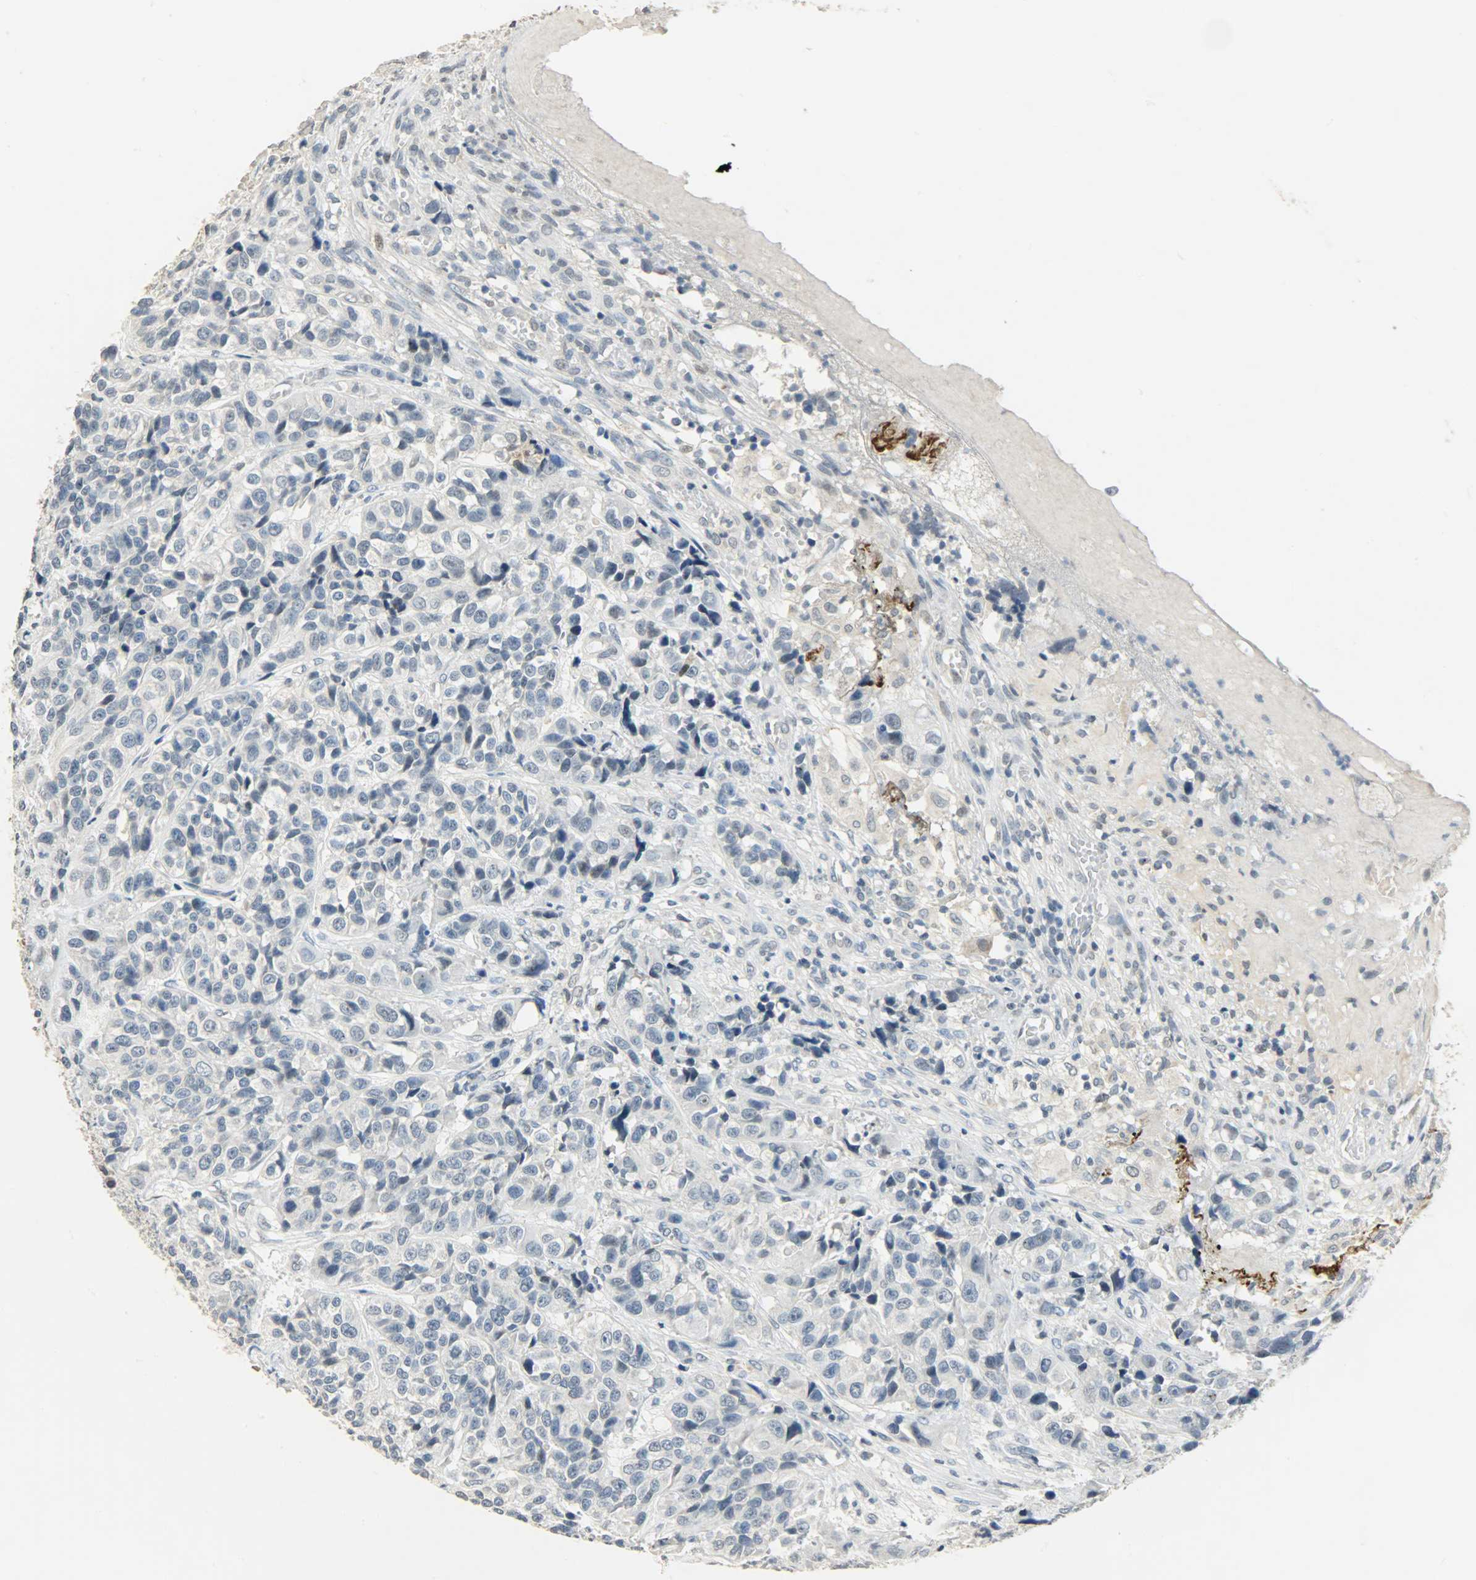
{"staining": {"intensity": "negative", "quantity": "none", "location": "none"}, "tissue": "urothelial cancer", "cell_type": "Tumor cells", "image_type": "cancer", "snomed": [{"axis": "morphology", "description": "Urothelial carcinoma, High grade"}, {"axis": "topography", "description": "Urinary bladder"}], "caption": "Immunohistochemical staining of human urothelial cancer exhibits no significant positivity in tumor cells.", "gene": "DNAJB6", "patient": {"sex": "female", "age": 81}}